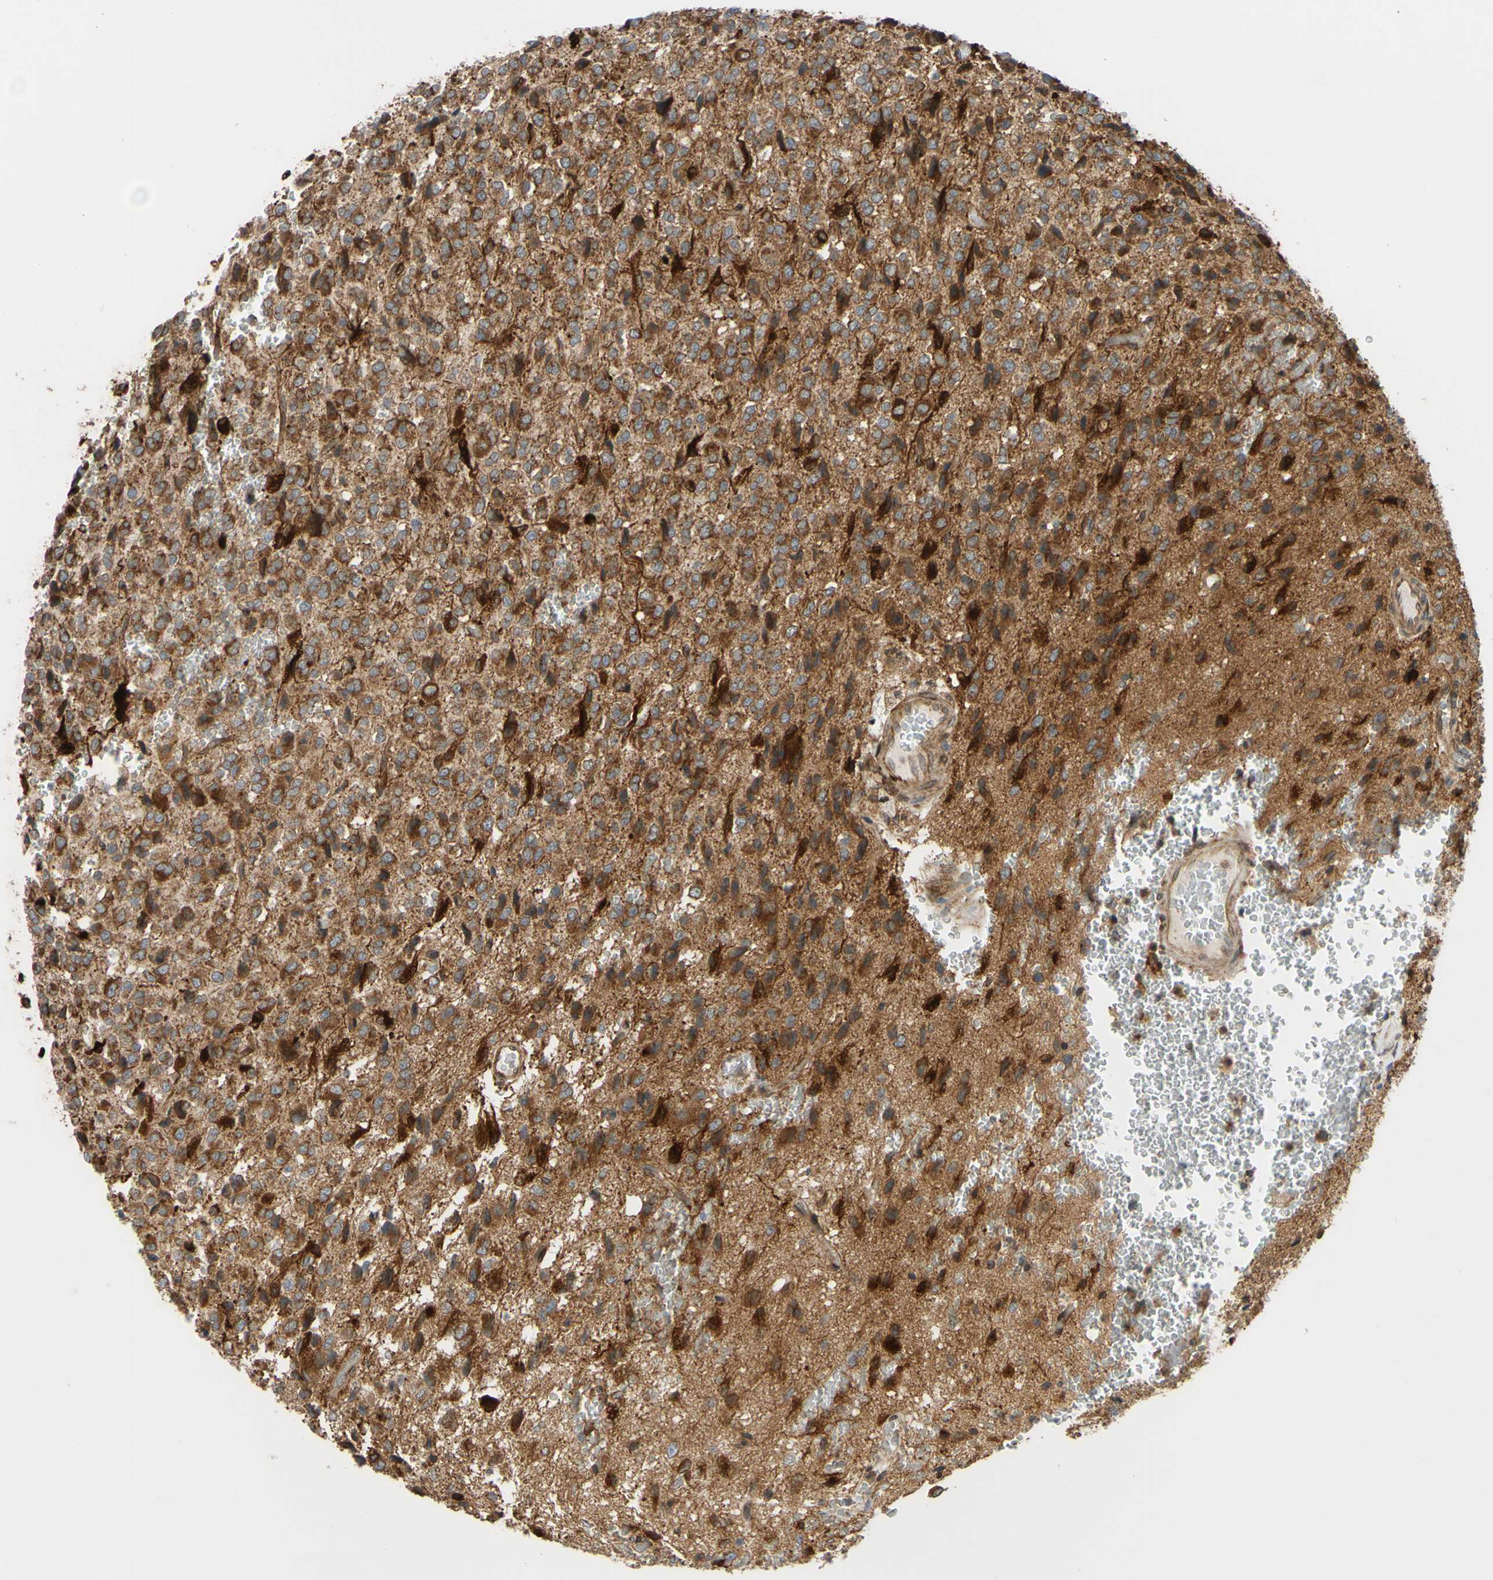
{"staining": {"intensity": "strong", "quantity": ">75%", "location": "cytoplasmic/membranous"}, "tissue": "glioma", "cell_type": "Tumor cells", "image_type": "cancer", "snomed": [{"axis": "morphology", "description": "Glioma, malignant, High grade"}, {"axis": "topography", "description": "pancreas cauda"}], "caption": "Human glioma stained with a brown dye displays strong cytoplasmic/membranous positive staining in approximately >75% of tumor cells.", "gene": "PRAF2", "patient": {"sex": "male", "age": 60}}